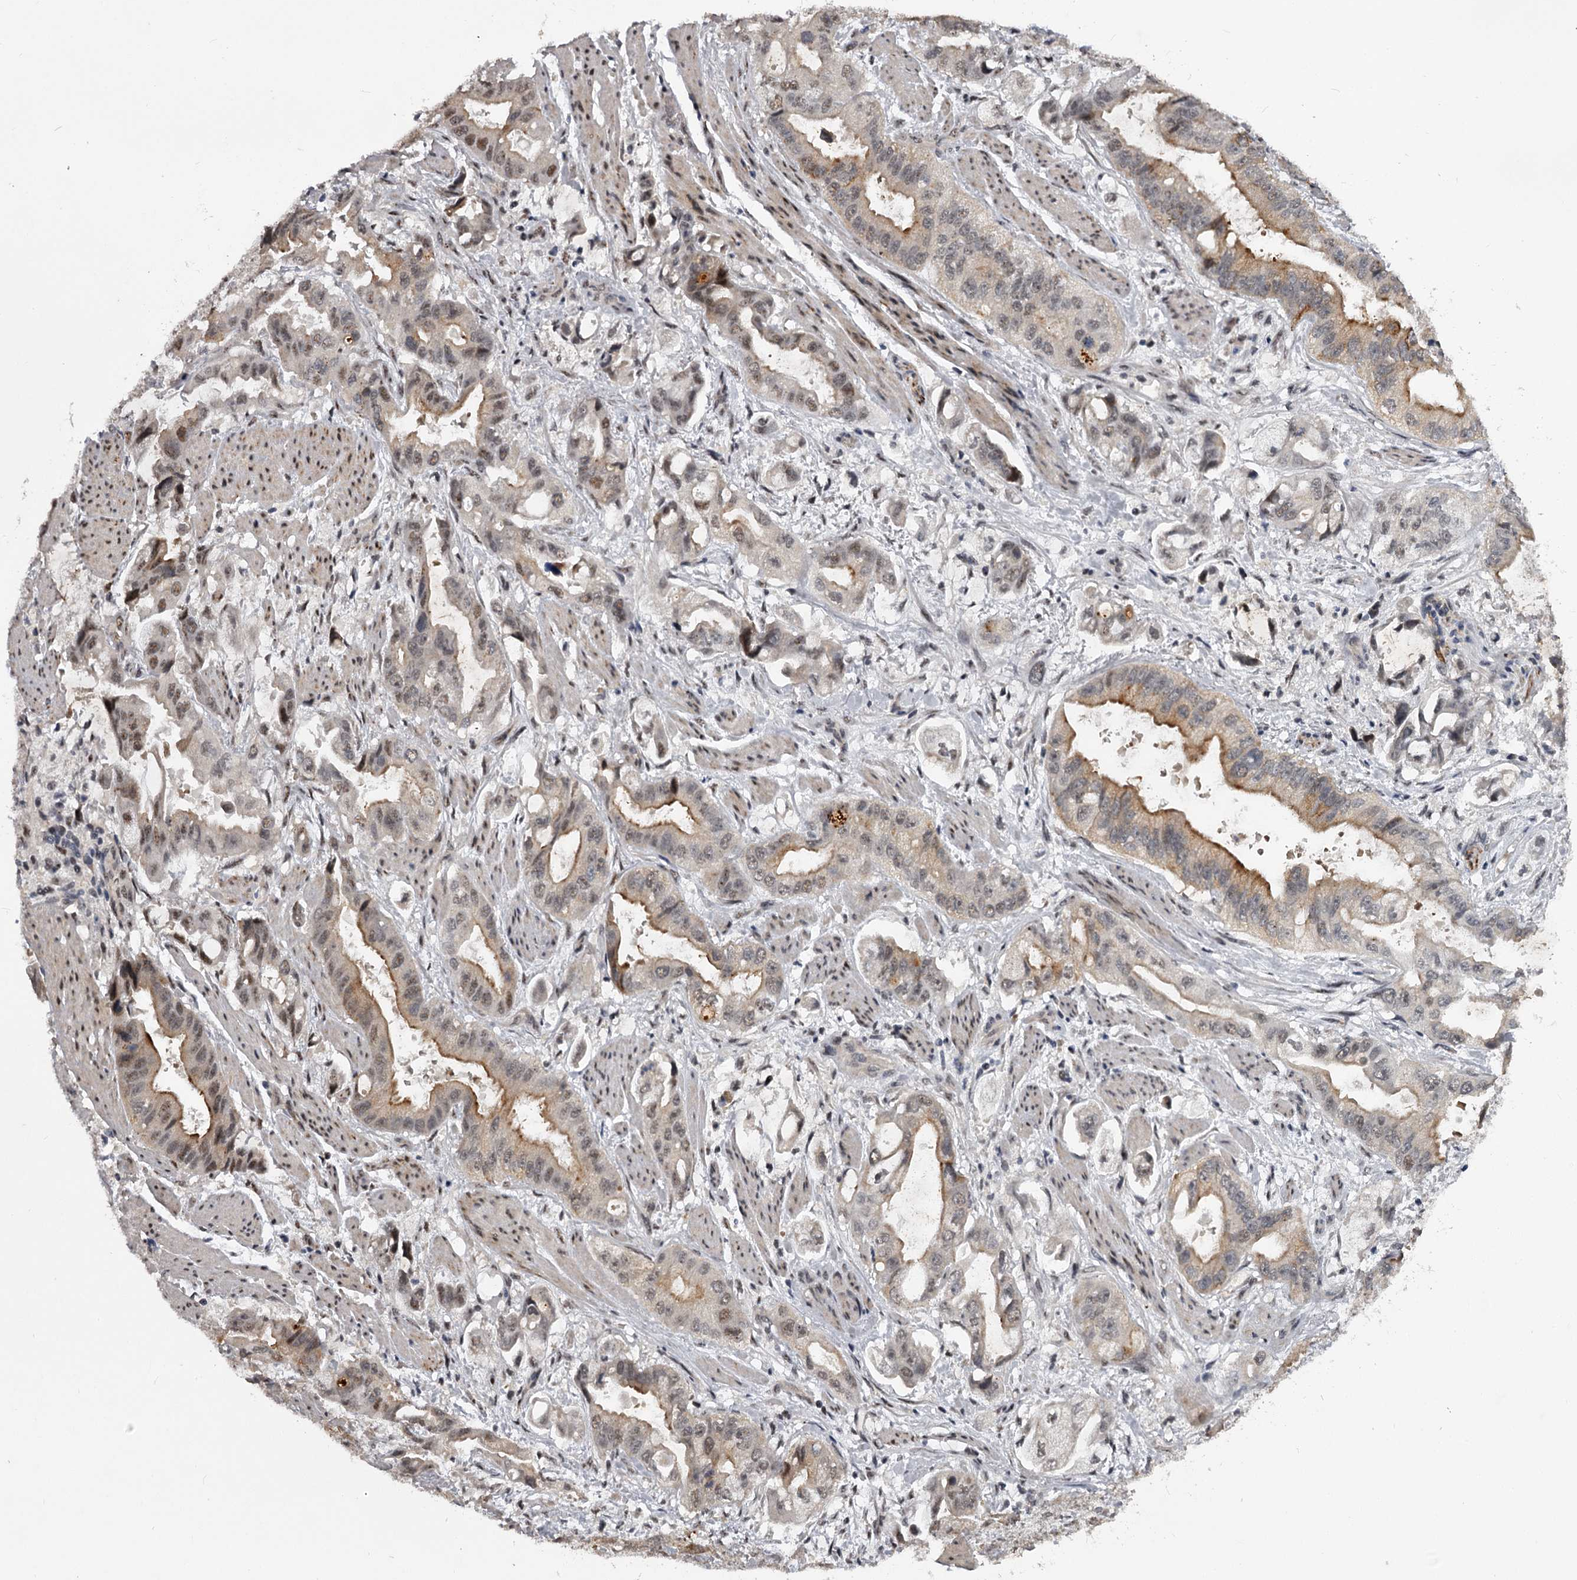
{"staining": {"intensity": "moderate", "quantity": "<25%", "location": "cytoplasmic/membranous,nuclear"}, "tissue": "stomach cancer", "cell_type": "Tumor cells", "image_type": "cancer", "snomed": [{"axis": "morphology", "description": "Adenocarcinoma, NOS"}, {"axis": "topography", "description": "Stomach"}], "caption": "Approximately <25% of tumor cells in stomach adenocarcinoma show moderate cytoplasmic/membranous and nuclear protein expression as visualized by brown immunohistochemical staining.", "gene": "RNF44", "patient": {"sex": "male", "age": 62}}